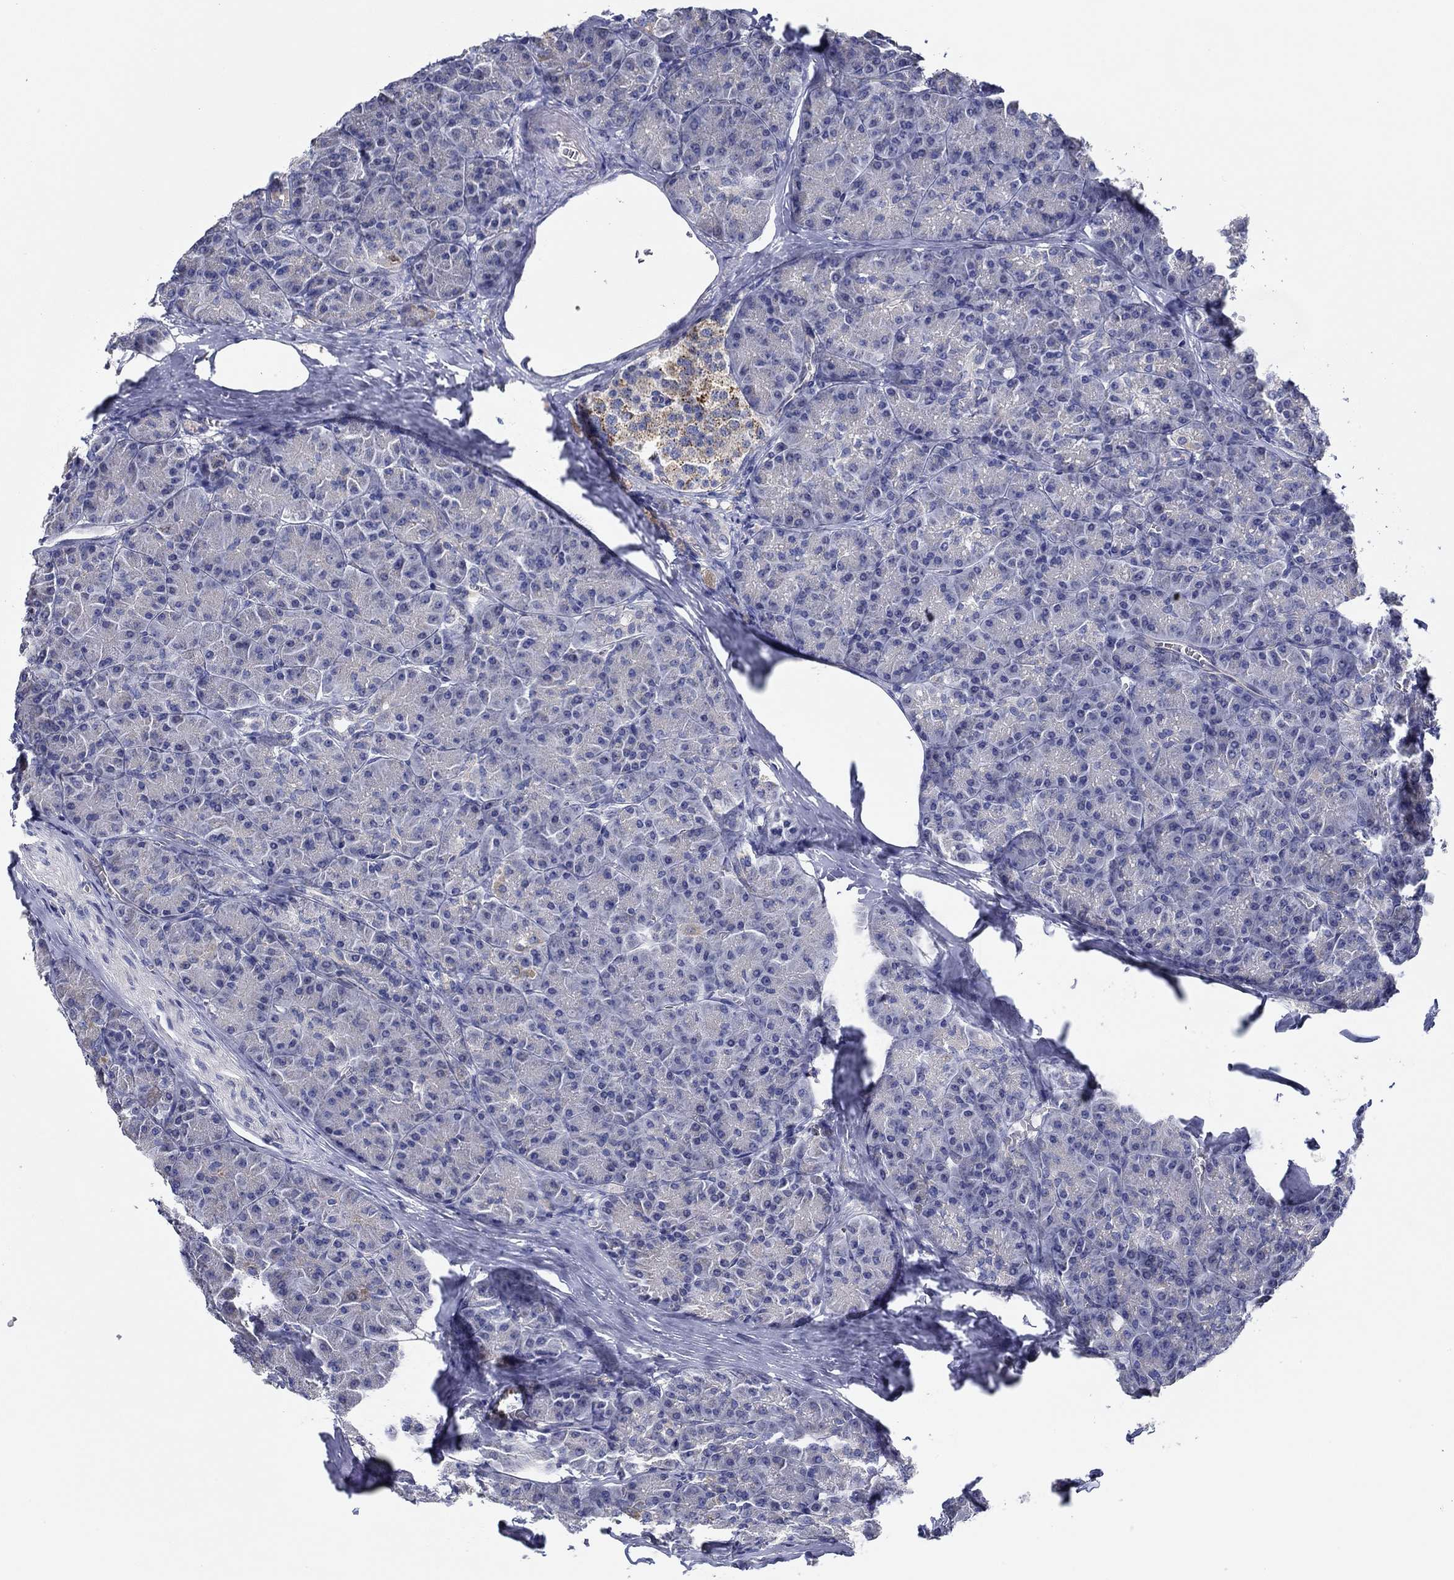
{"staining": {"intensity": "negative", "quantity": "none", "location": "none"}, "tissue": "pancreas", "cell_type": "Exocrine glandular cells", "image_type": "normal", "snomed": [{"axis": "morphology", "description": "Normal tissue, NOS"}, {"axis": "topography", "description": "Pancreas"}], "caption": "Immunohistochemical staining of normal human pancreas reveals no significant expression in exocrine glandular cells. (DAB (3,3'-diaminobenzidine) IHC, high magnification).", "gene": "CFAP61", "patient": {"sex": "male", "age": 57}}